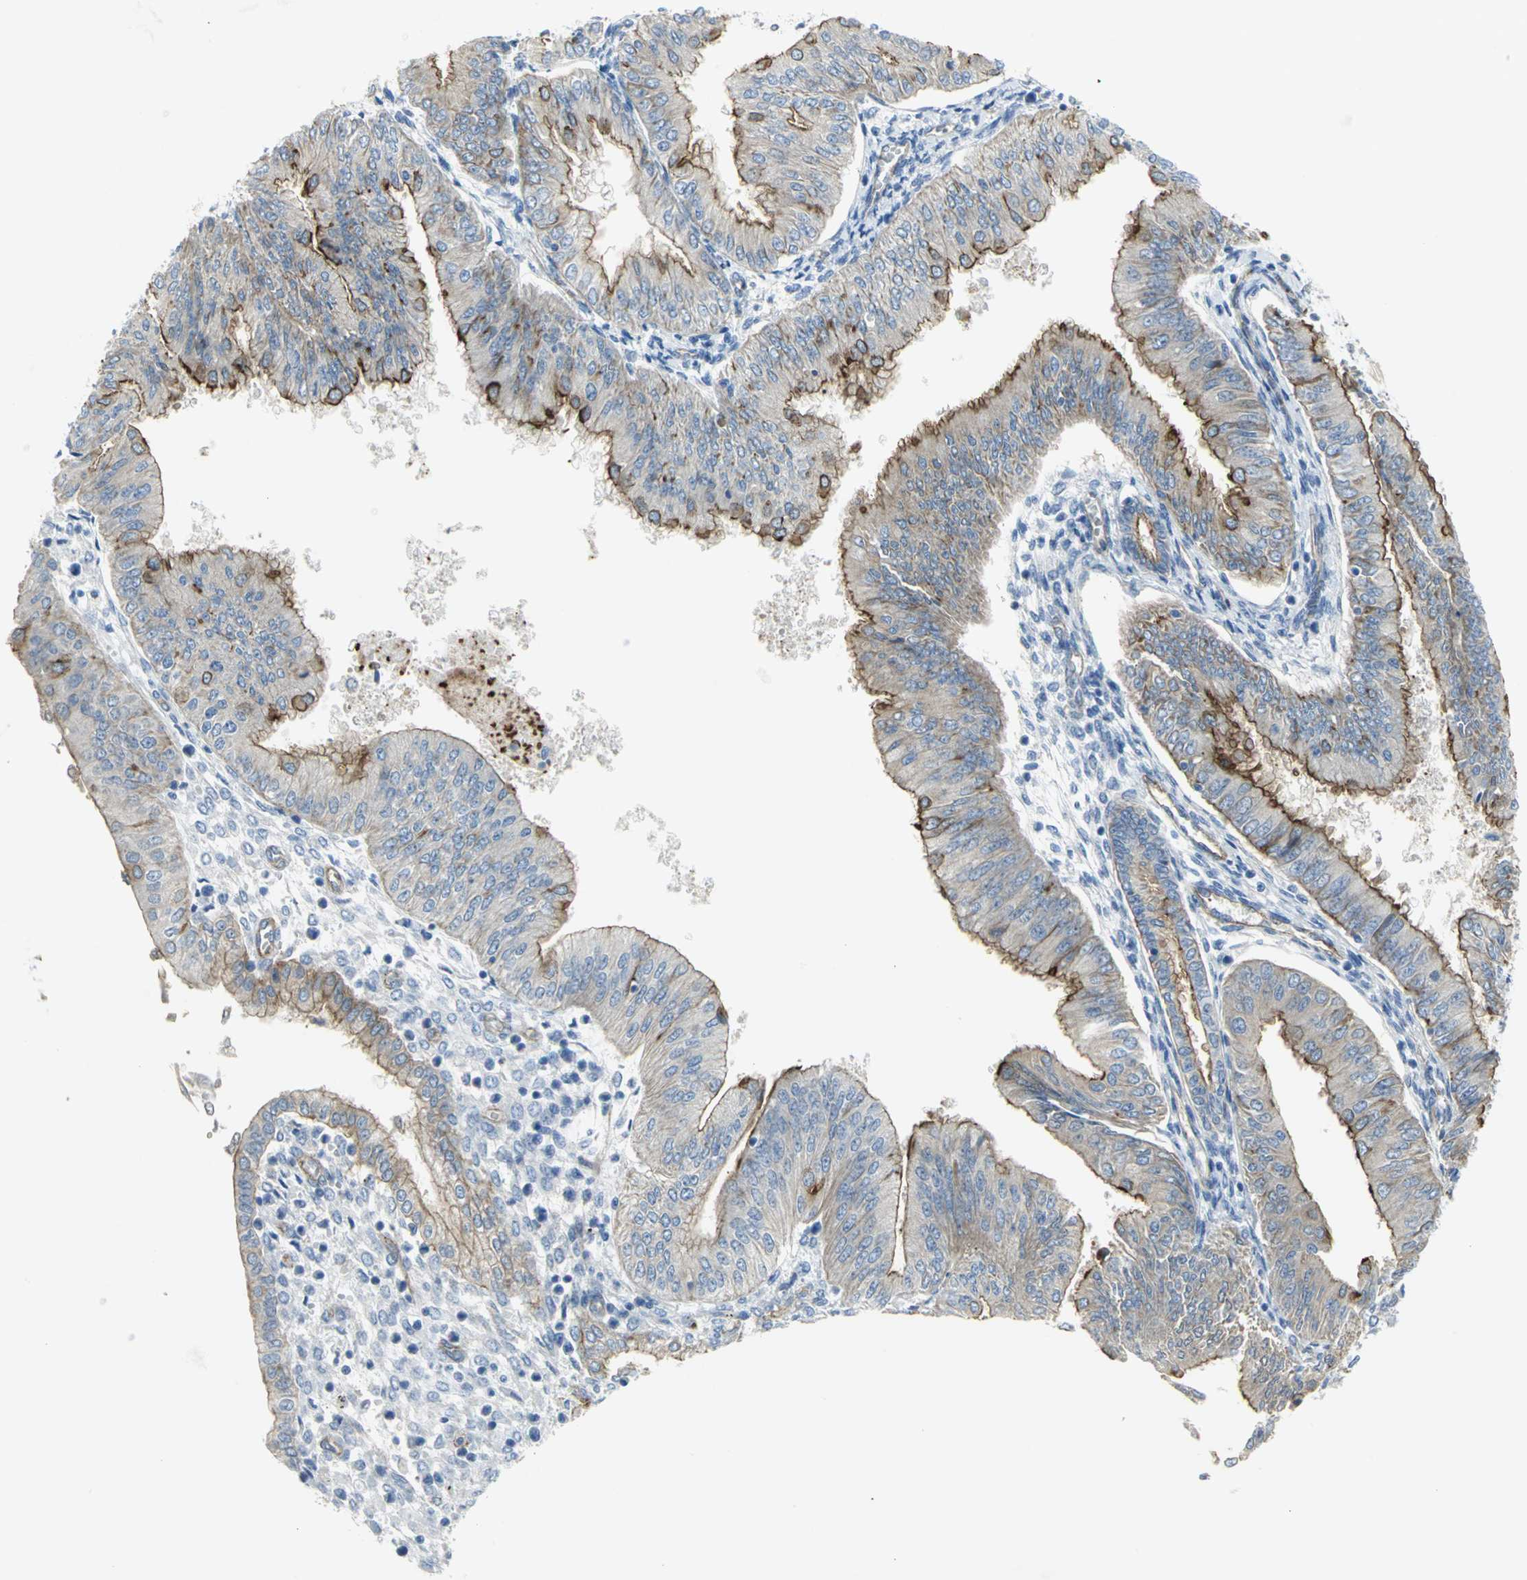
{"staining": {"intensity": "strong", "quantity": "25%-75%", "location": "cytoplasmic/membranous"}, "tissue": "endometrial cancer", "cell_type": "Tumor cells", "image_type": "cancer", "snomed": [{"axis": "morphology", "description": "Adenocarcinoma, NOS"}, {"axis": "topography", "description": "Endometrium"}], "caption": "Adenocarcinoma (endometrial) stained with DAB (3,3'-diaminobenzidine) immunohistochemistry displays high levels of strong cytoplasmic/membranous staining in about 25%-75% of tumor cells.", "gene": "FLNB", "patient": {"sex": "female", "age": 53}}